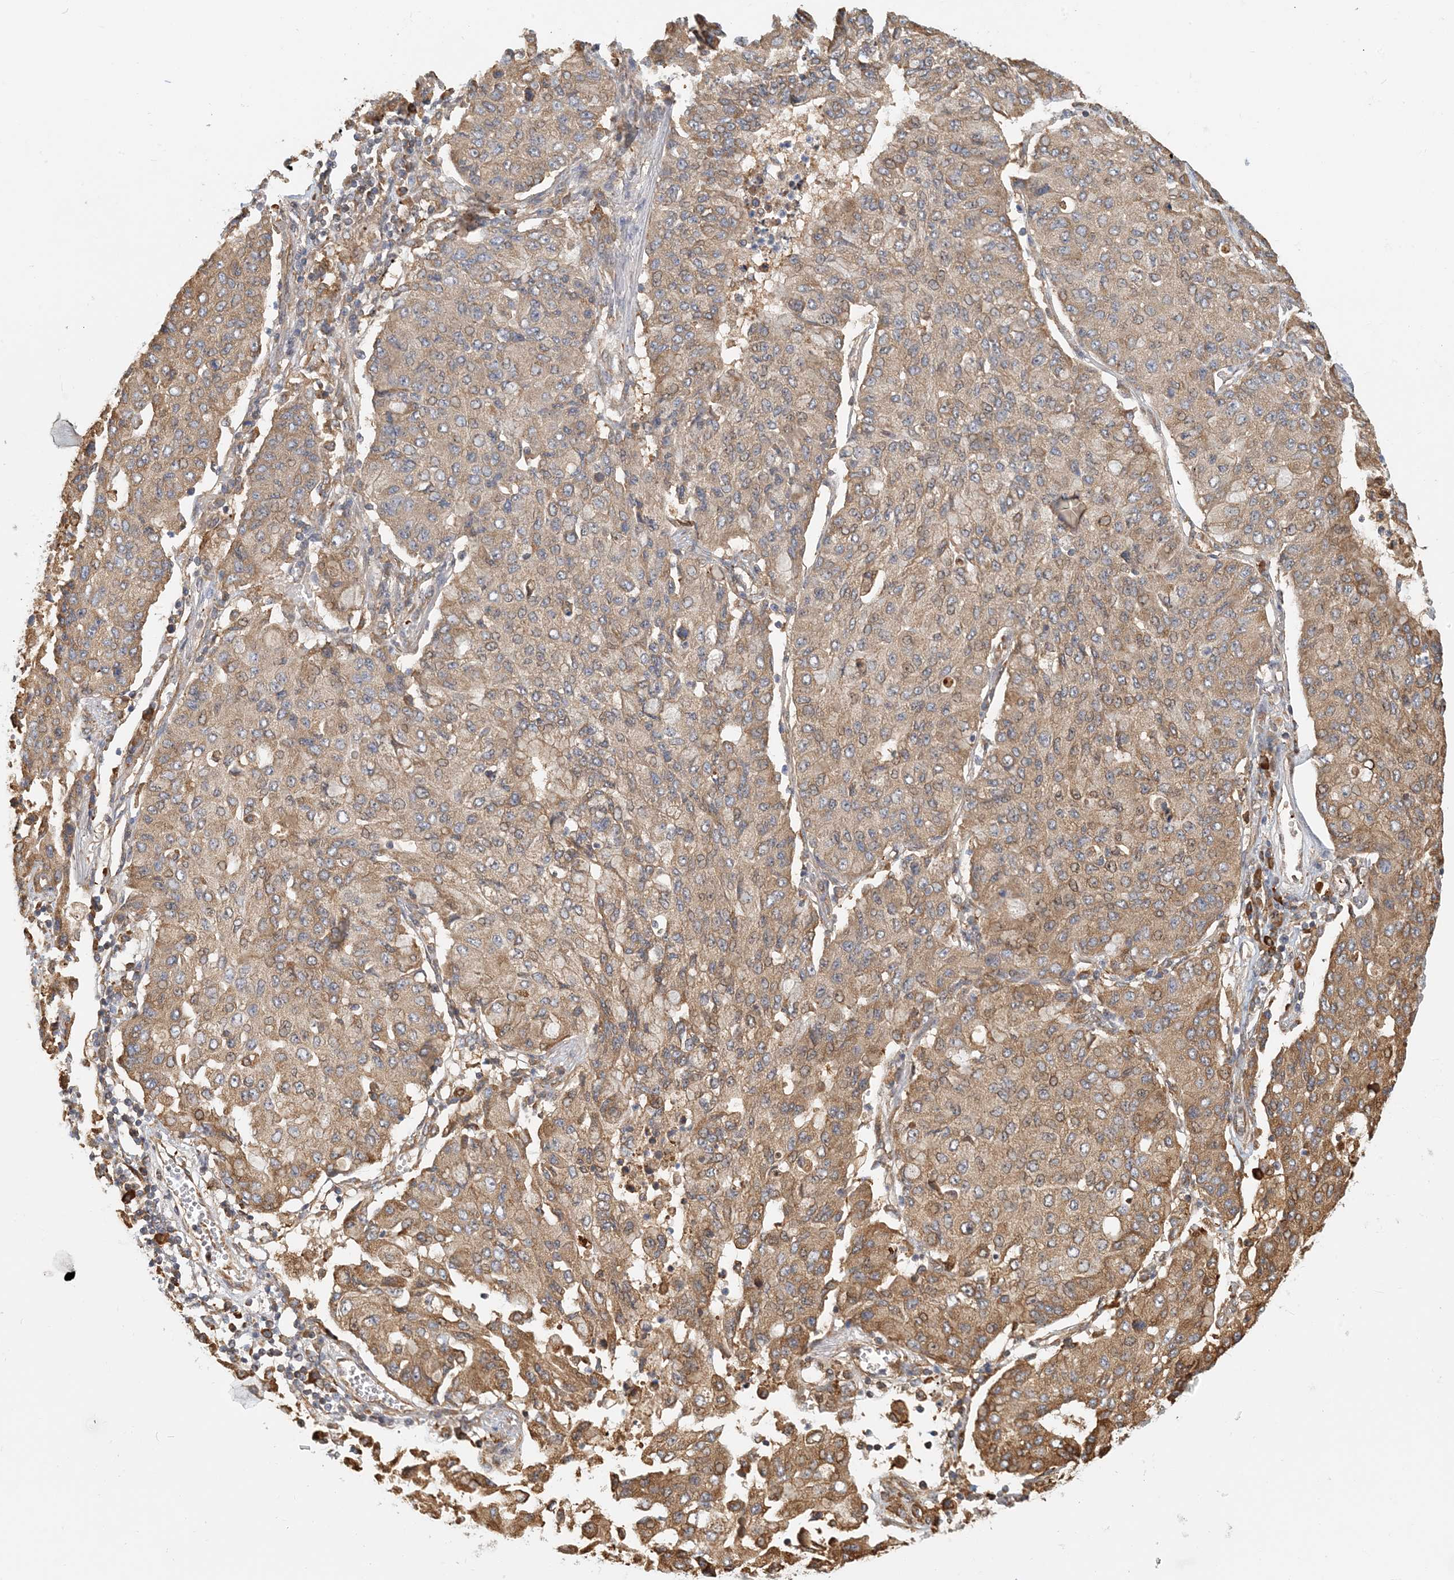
{"staining": {"intensity": "moderate", "quantity": ">75%", "location": "cytoplasmic/membranous"}, "tissue": "lung cancer", "cell_type": "Tumor cells", "image_type": "cancer", "snomed": [{"axis": "morphology", "description": "Squamous cell carcinoma, NOS"}, {"axis": "topography", "description": "Lung"}], "caption": "Human lung cancer stained for a protein (brown) shows moderate cytoplasmic/membranous positive positivity in about >75% of tumor cells.", "gene": "HNMT", "patient": {"sex": "male", "age": 74}}